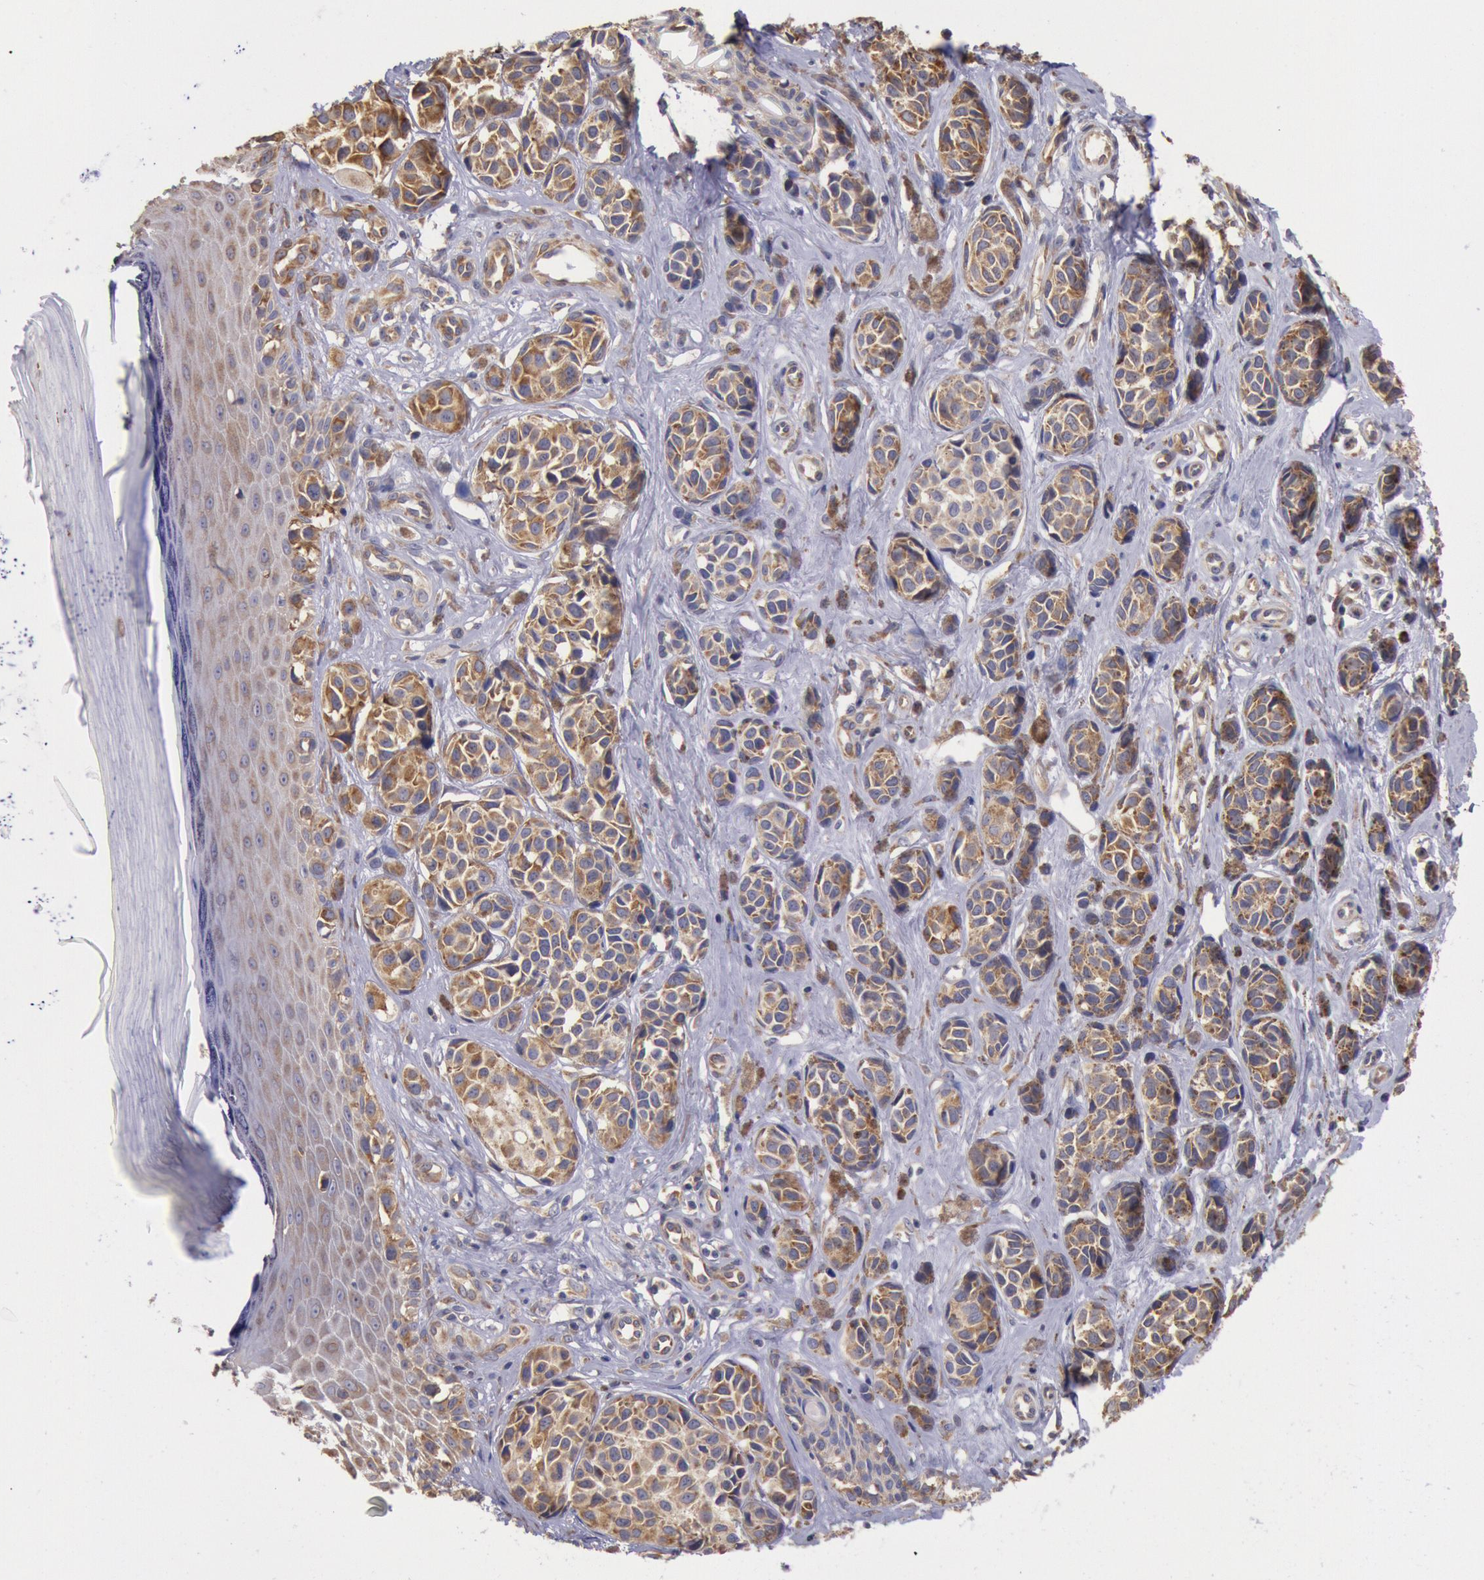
{"staining": {"intensity": "moderate", "quantity": ">75%", "location": "cytoplasmic/membranous"}, "tissue": "melanoma", "cell_type": "Tumor cells", "image_type": "cancer", "snomed": [{"axis": "morphology", "description": "Malignant melanoma, NOS"}, {"axis": "topography", "description": "Skin"}], "caption": "About >75% of tumor cells in malignant melanoma demonstrate moderate cytoplasmic/membranous protein staining as visualized by brown immunohistochemical staining.", "gene": "DRG1", "patient": {"sex": "male", "age": 79}}